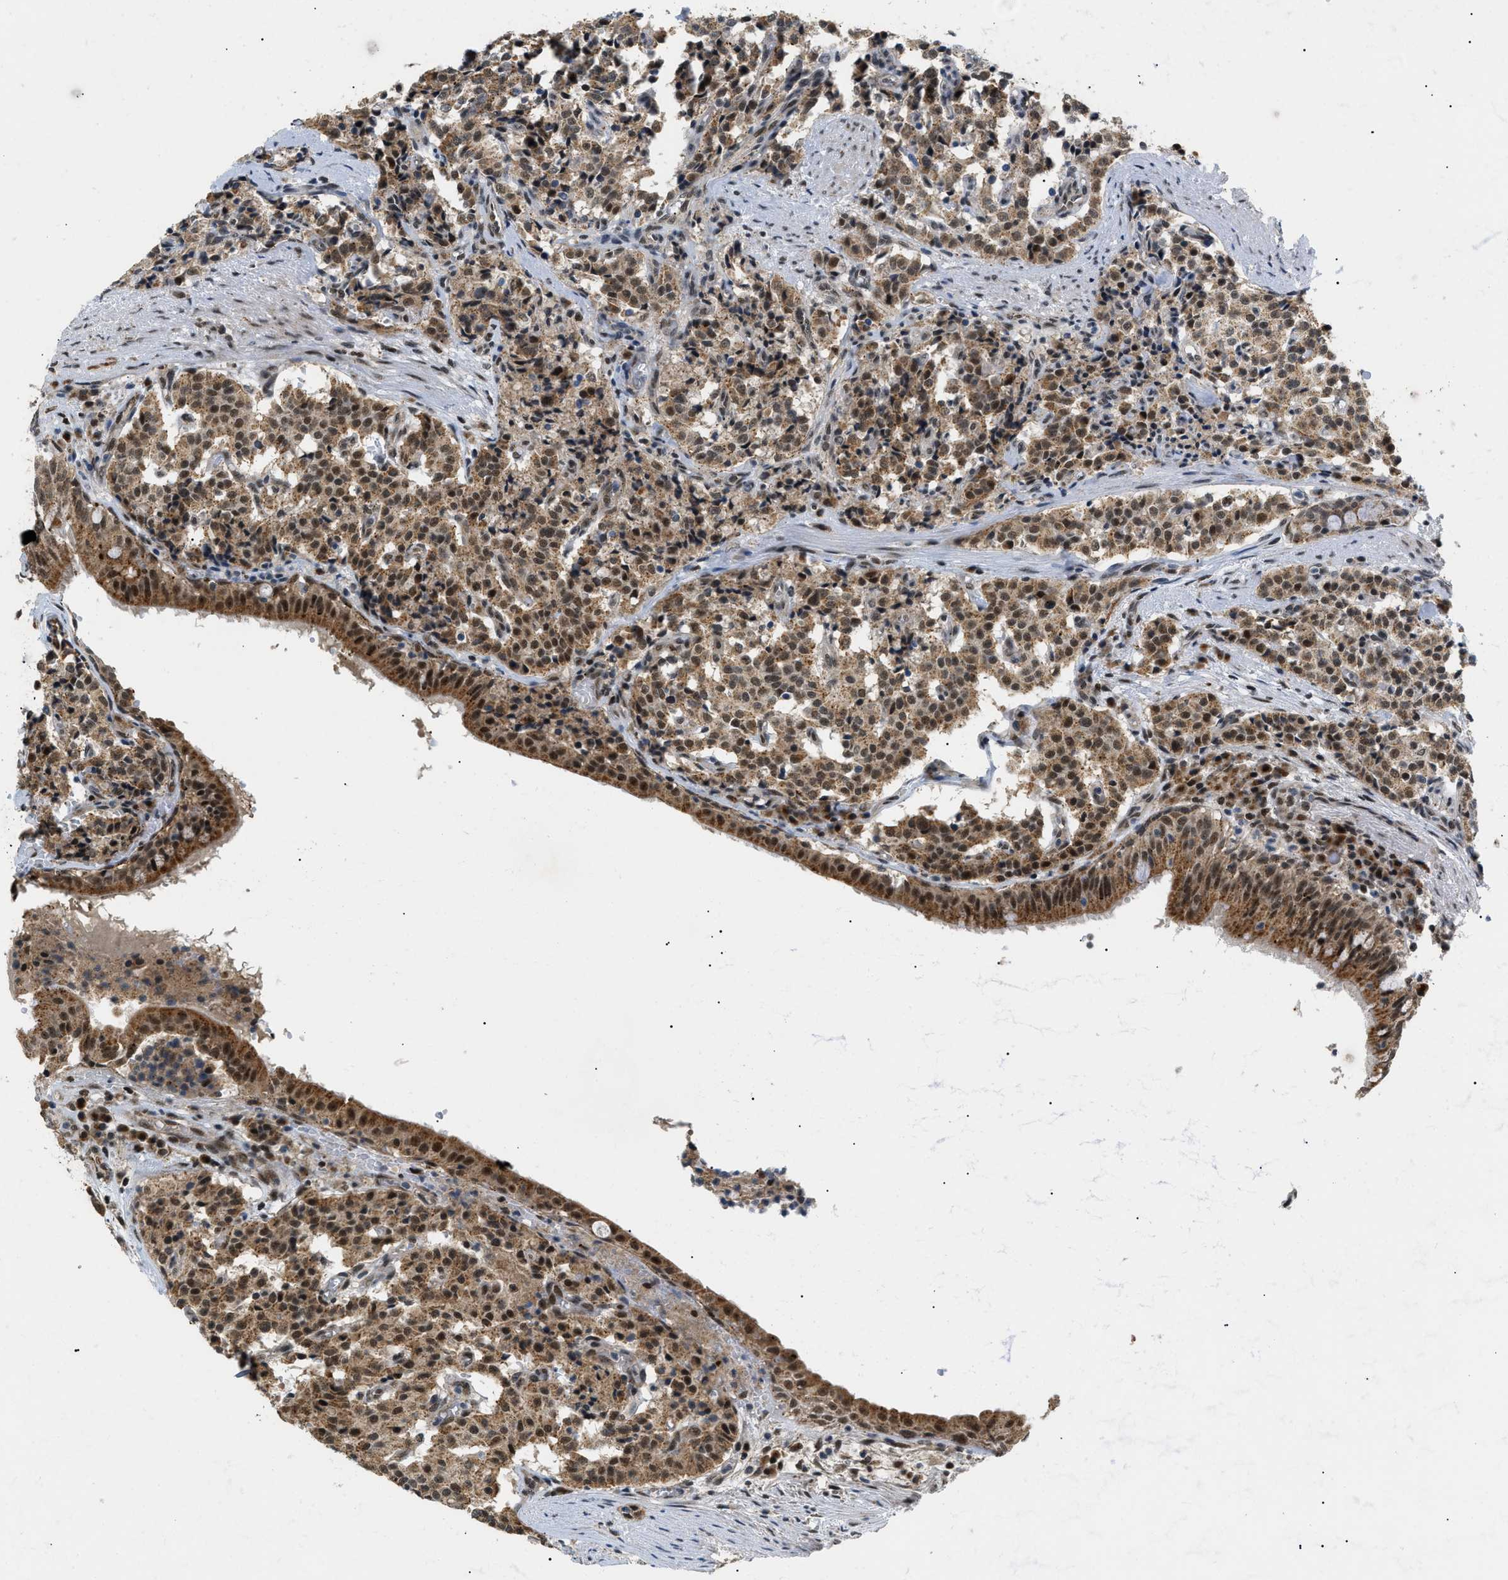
{"staining": {"intensity": "moderate", "quantity": ">75%", "location": "cytoplasmic/membranous,nuclear"}, "tissue": "carcinoid", "cell_type": "Tumor cells", "image_type": "cancer", "snomed": [{"axis": "morphology", "description": "Carcinoid, malignant, NOS"}, {"axis": "topography", "description": "Lung"}], "caption": "A brown stain labels moderate cytoplasmic/membranous and nuclear expression of a protein in malignant carcinoid tumor cells. (Stains: DAB (3,3'-diaminobenzidine) in brown, nuclei in blue, Microscopy: brightfield microscopy at high magnification).", "gene": "ZBTB11", "patient": {"sex": "male", "age": 30}}